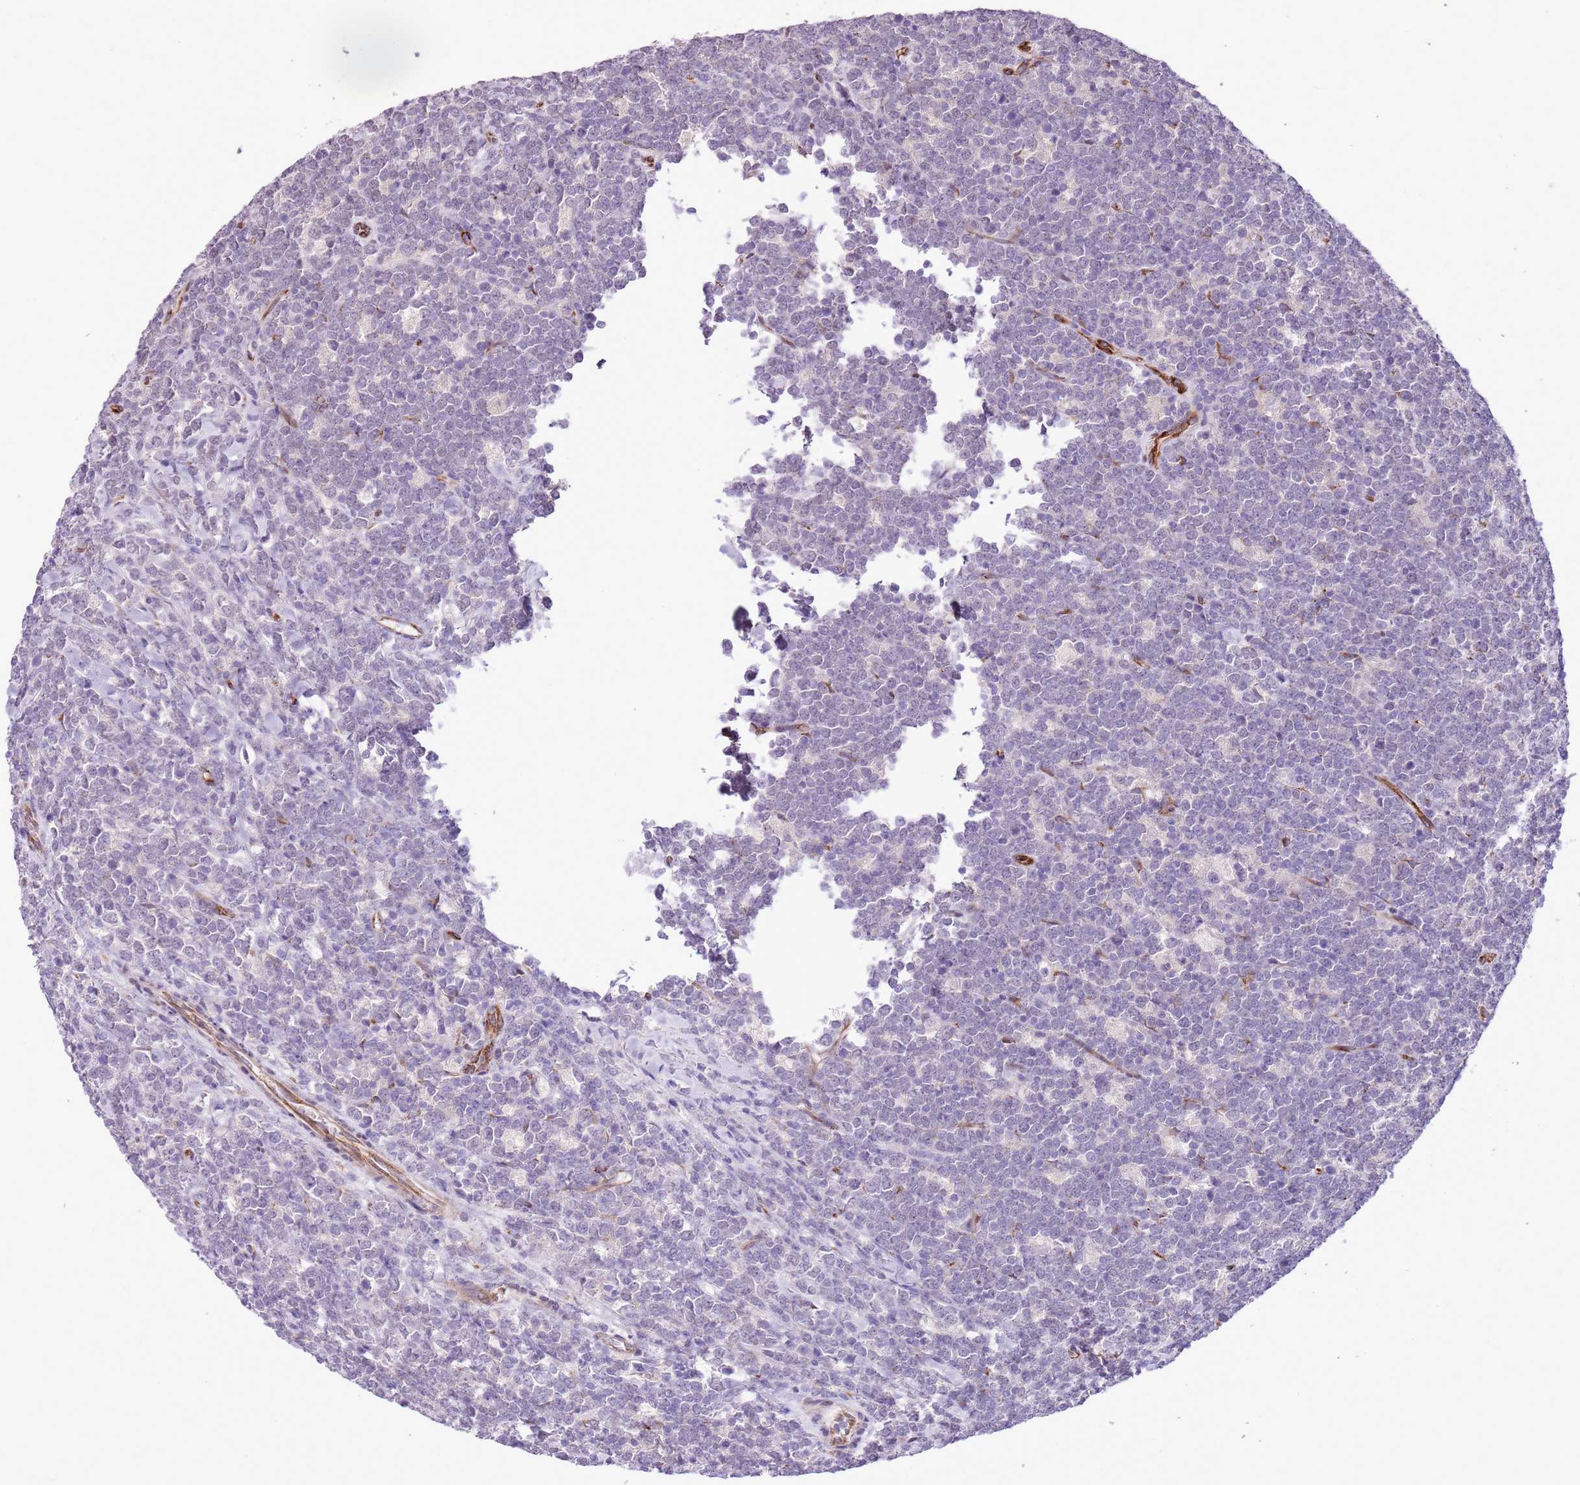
{"staining": {"intensity": "negative", "quantity": "none", "location": "none"}, "tissue": "lymphoma", "cell_type": "Tumor cells", "image_type": "cancer", "snomed": [{"axis": "morphology", "description": "Malignant lymphoma, non-Hodgkin's type, High grade"}, {"axis": "topography", "description": "Small intestine"}], "caption": "DAB immunohistochemical staining of lymphoma demonstrates no significant positivity in tumor cells. The staining is performed using DAB (3,3'-diaminobenzidine) brown chromogen with nuclei counter-stained in using hematoxylin.", "gene": "MRPL32", "patient": {"sex": "male", "age": 8}}